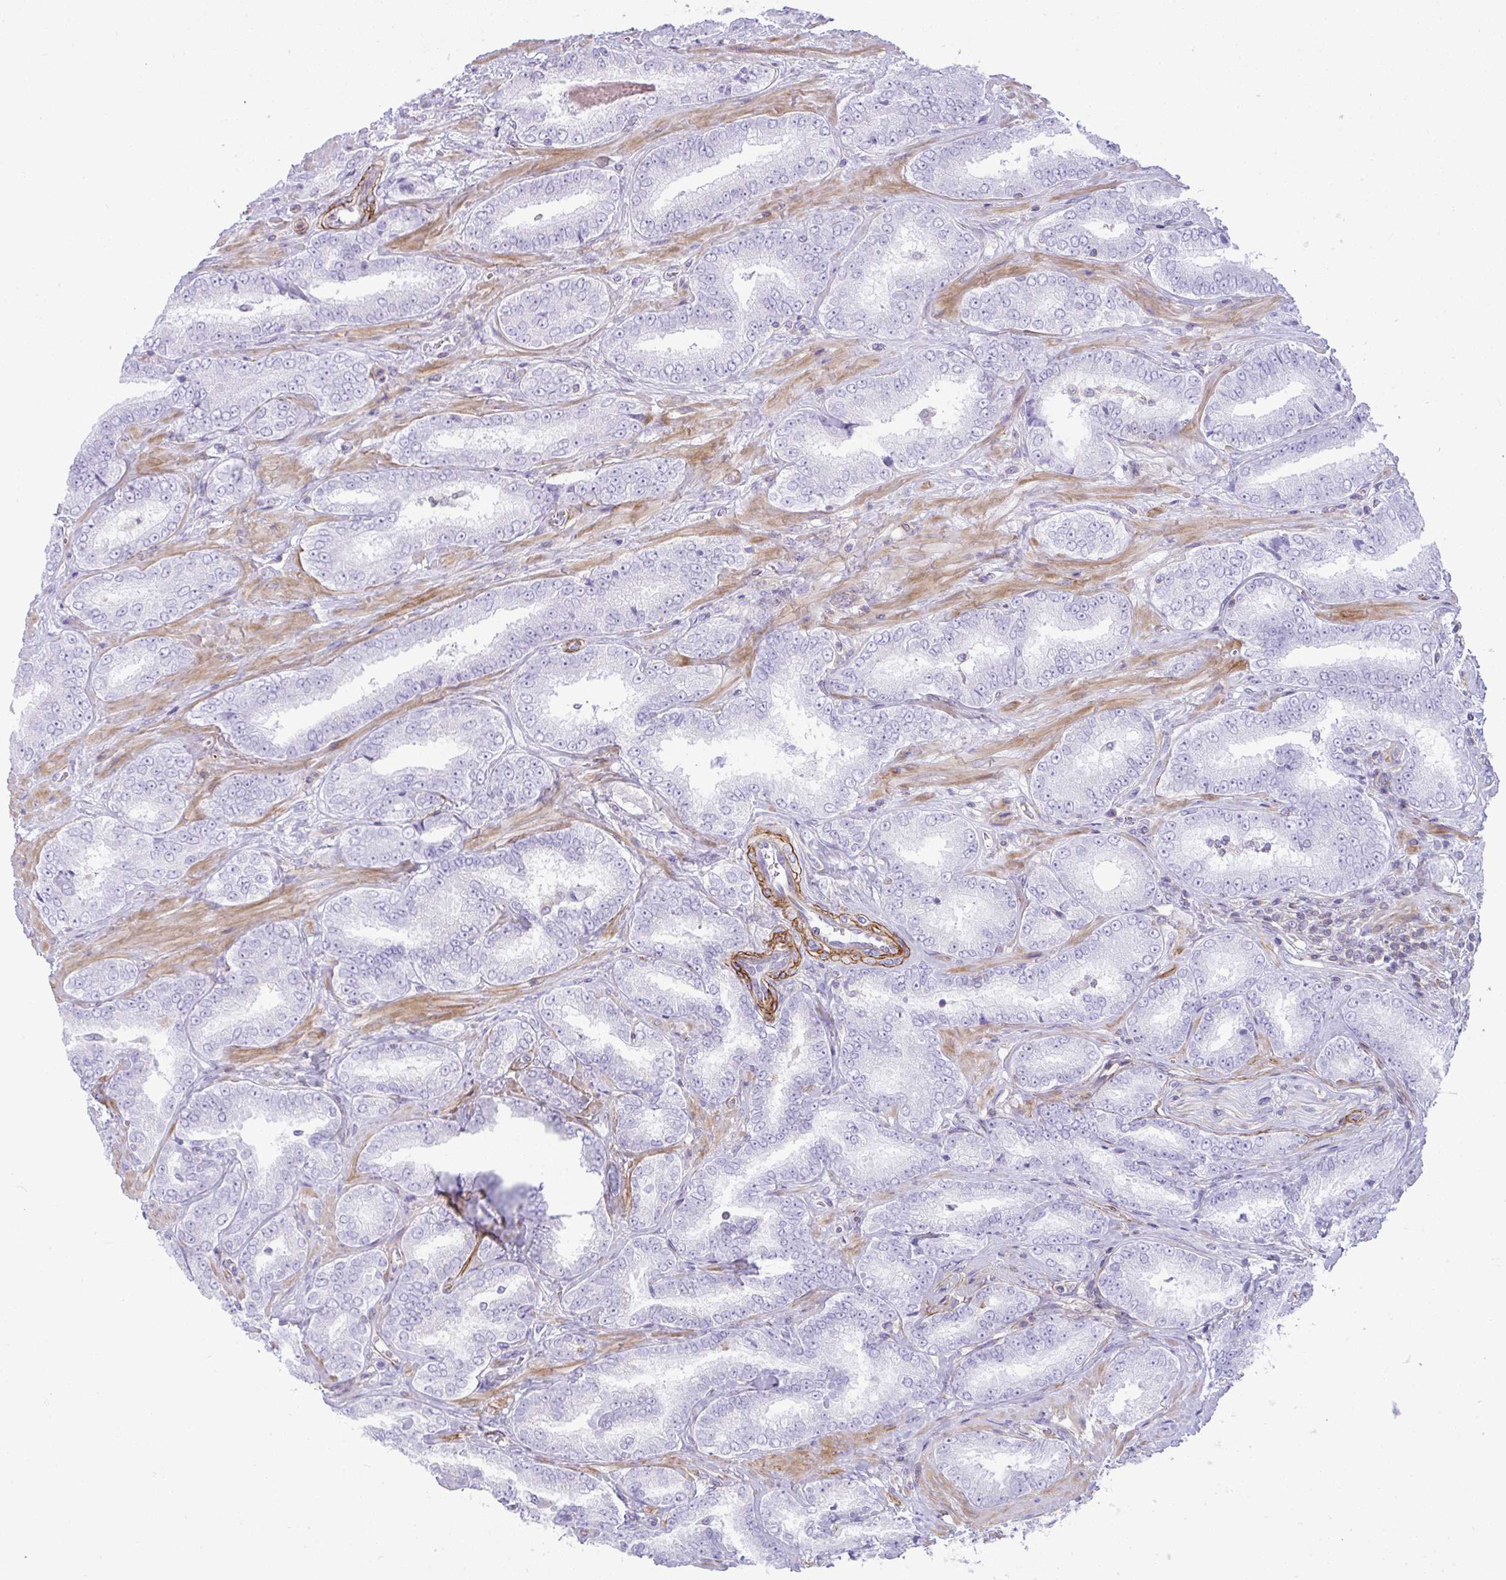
{"staining": {"intensity": "negative", "quantity": "none", "location": "none"}, "tissue": "prostate cancer", "cell_type": "Tumor cells", "image_type": "cancer", "snomed": [{"axis": "morphology", "description": "Adenocarcinoma, High grade"}, {"axis": "topography", "description": "Prostate"}], "caption": "IHC photomicrograph of human prostate cancer stained for a protein (brown), which exhibits no expression in tumor cells.", "gene": "CDRT15", "patient": {"sex": "male", "age": 72}}